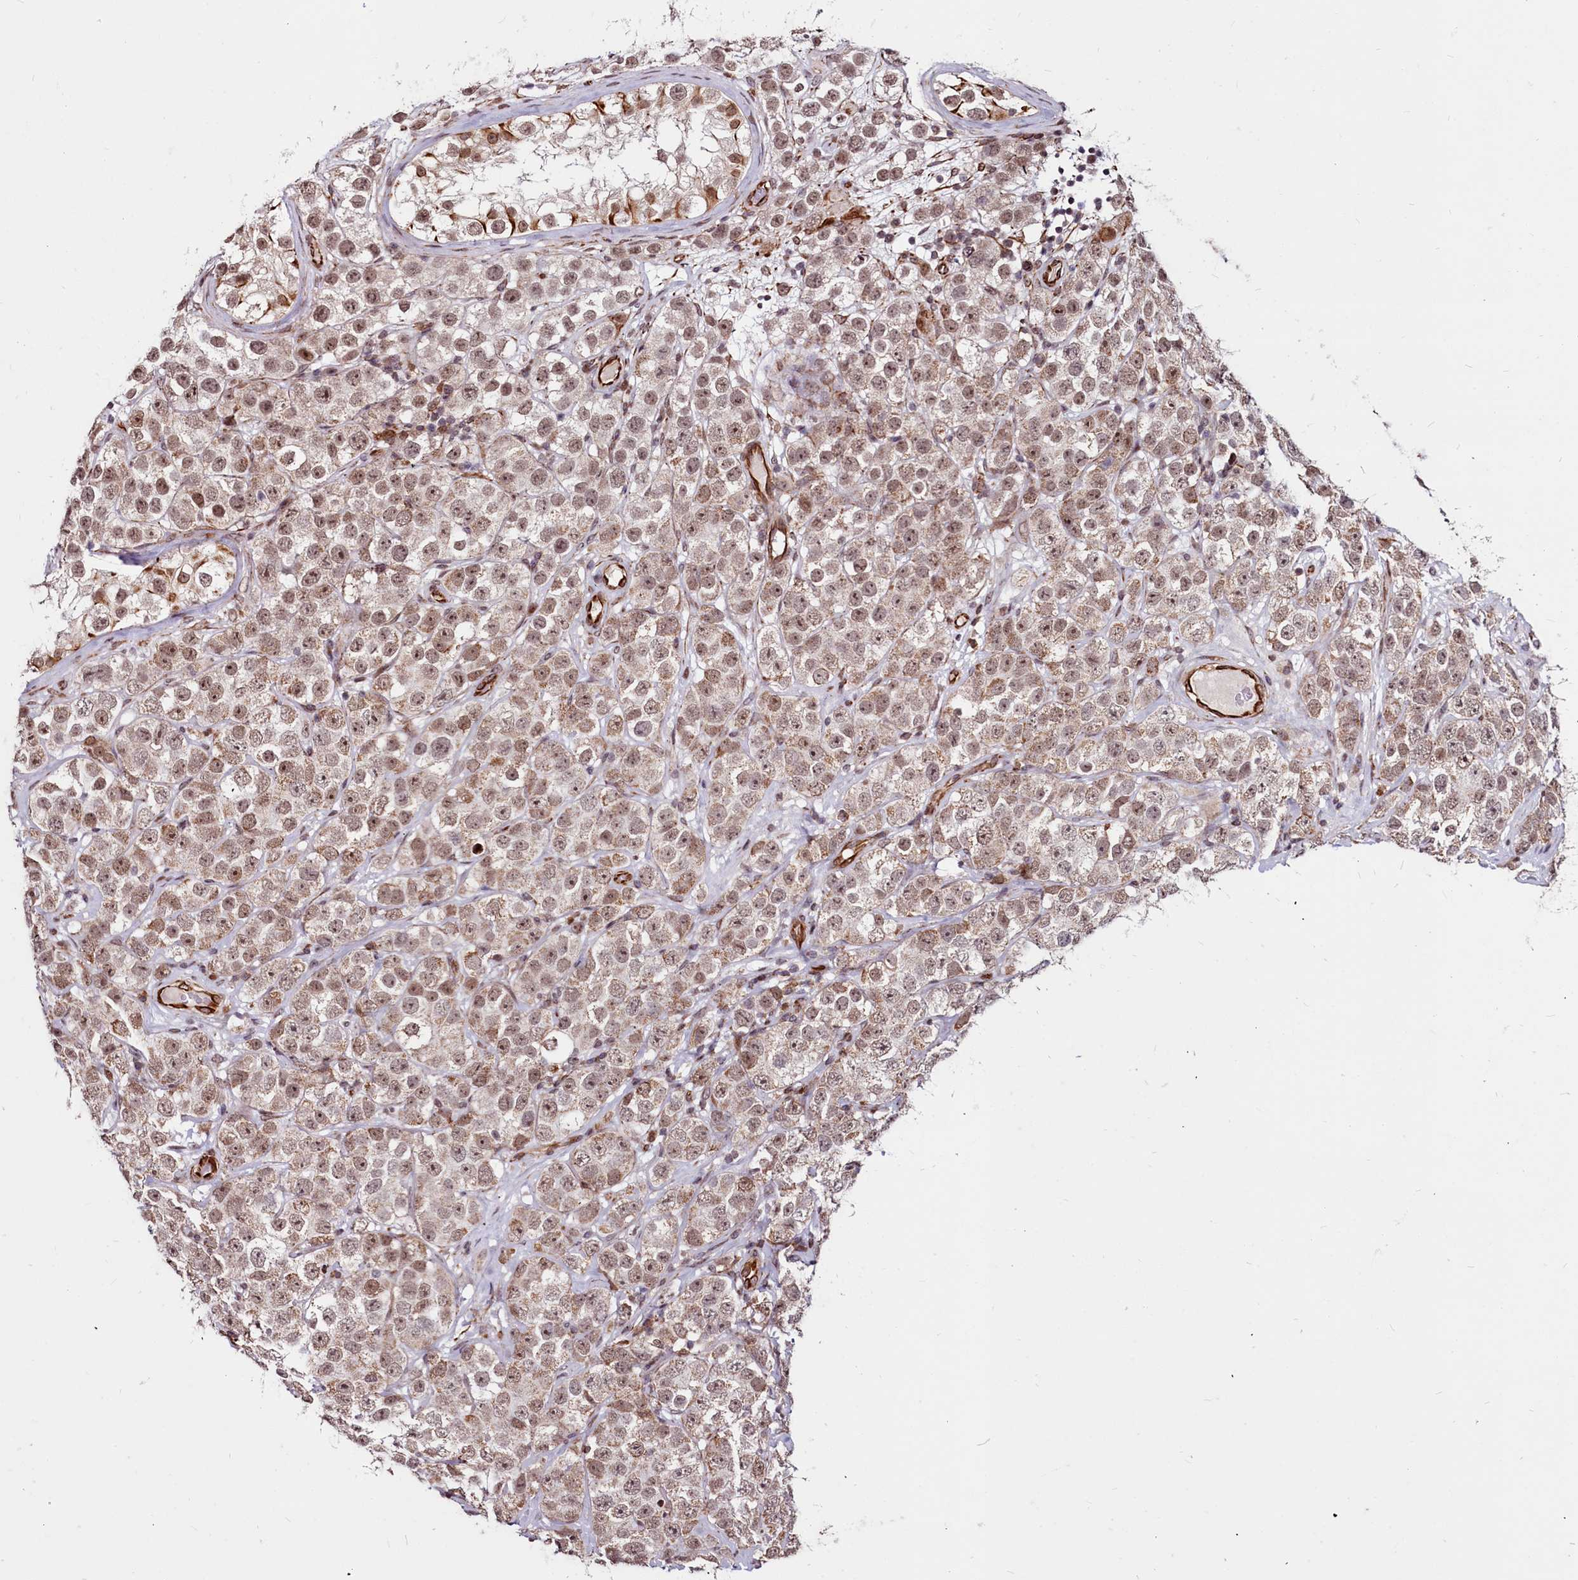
{"staining": {"intensity": "moderate", "quantity": ">75%", "location": "cytoplasmic/membranous,nuclear"}, "tissue": "testis cancer", "cell_type": "Tumor cells", "image_type": "cancer", "snomed": [{"axis": "morphology", "description": "Seminoma, NOS"}, {"axis": "topography", "description": "Testis"}], "caption": "IHC micrograph of seminoma (testis) stained for a protein (brown), which shows medium levels of moderate cytoplasmic/membranous and nuclear positivity in about >75% of tumor cells.", "gene": "CLK3", "patient": {"sex": "male", "age": 28}}